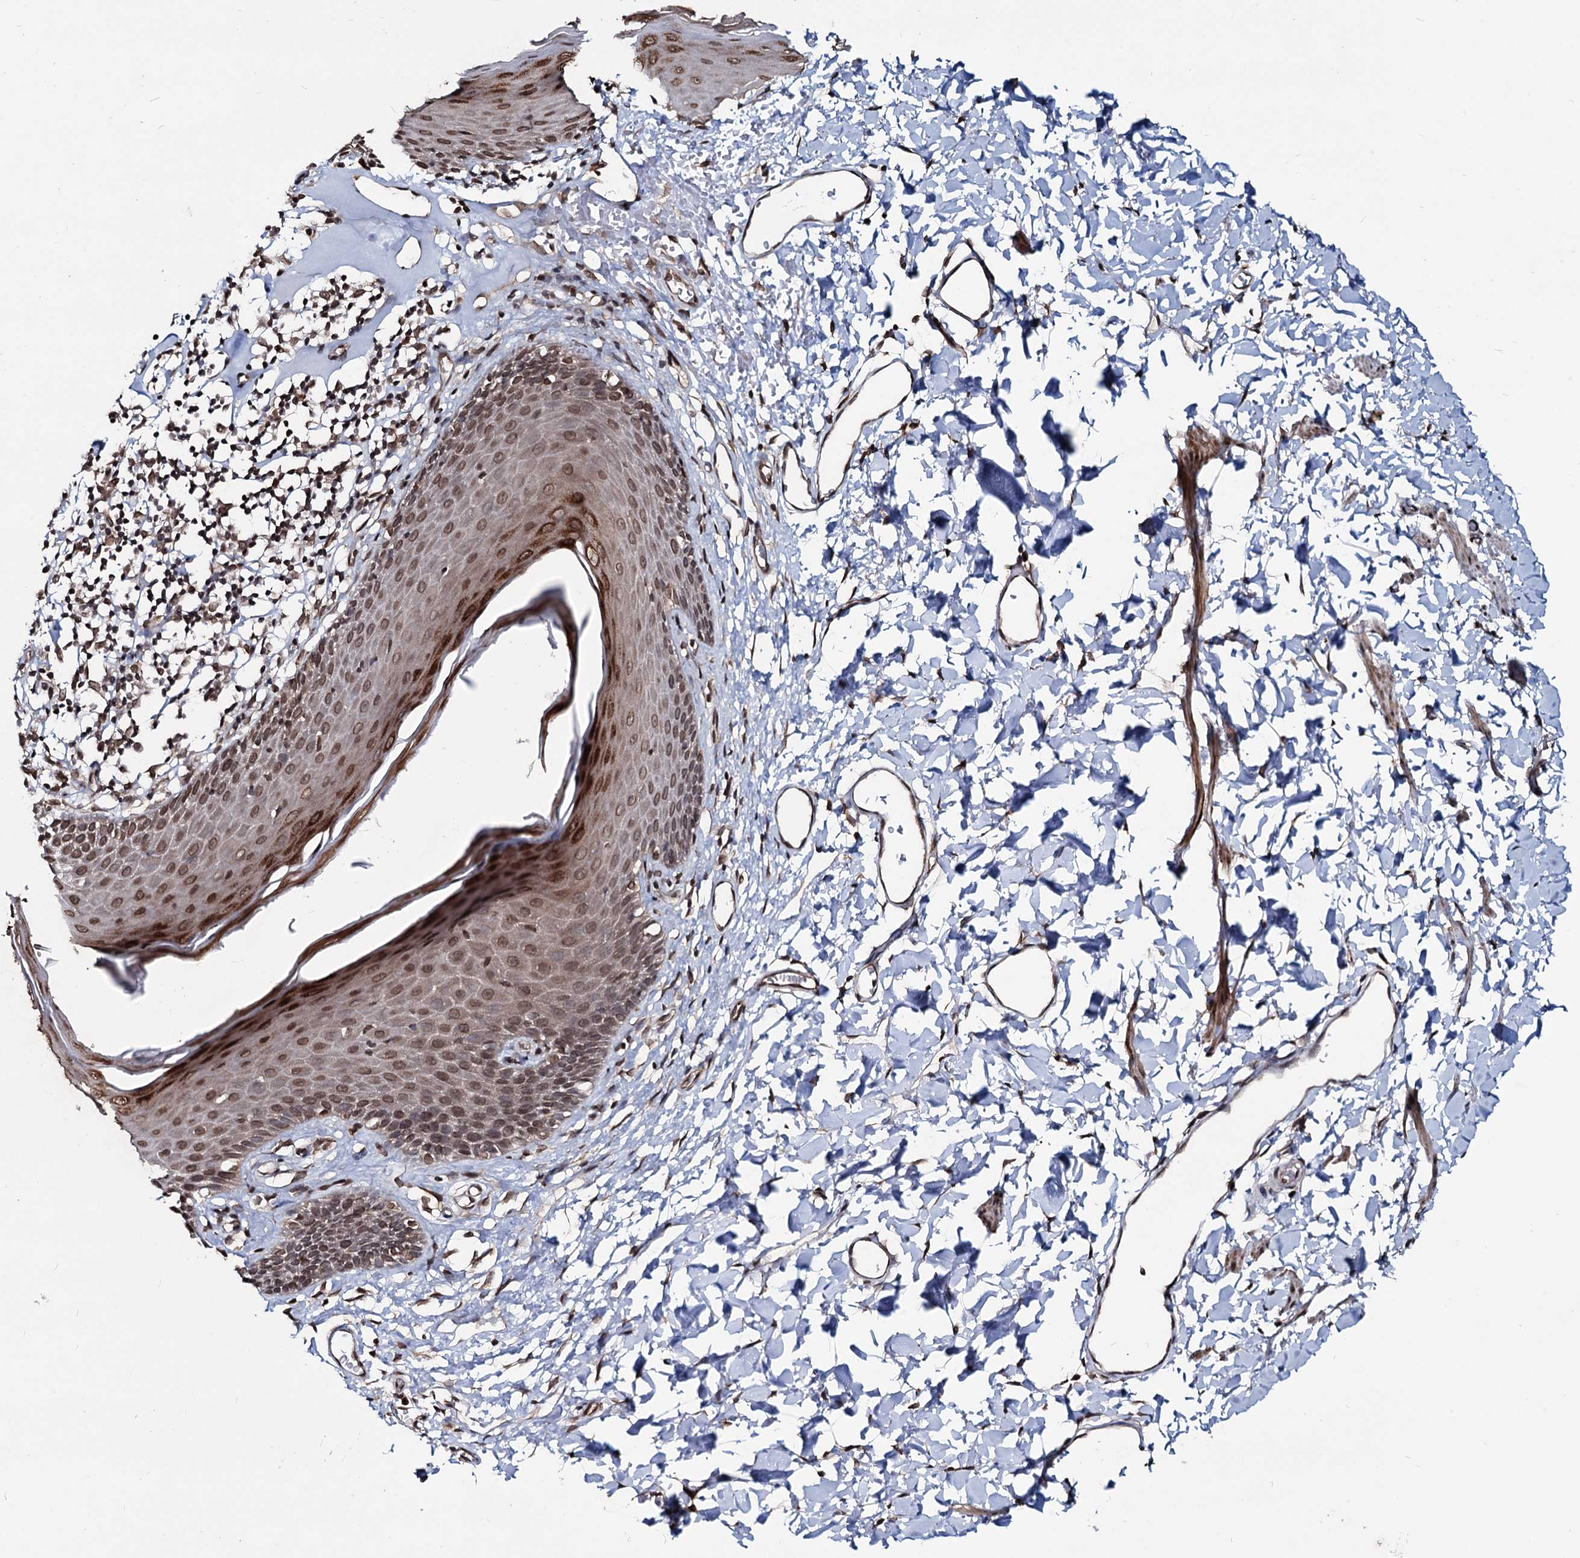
{"staining": {"intensity": "strong", "quantity": ">75%", "location": "cytoplasmic/membranous,nuclear"}, "tissue": "skin", "cell_type": "Epidermal cells", "image_type": "normal", "snomed": [{"axis": "morphology", "description": "Normal tissue, NOS"}, {"axis": "topography", "description": "Vulva"}], "caption": "About >75% of epidermal cells in benign human skin exhibit strong cytoplasmic/membranous,nuclear protein positivity as visualized by brown immunohistochemical staining.", "gene": "RNF6", "patient": {"sex": "female", "age": 68}}